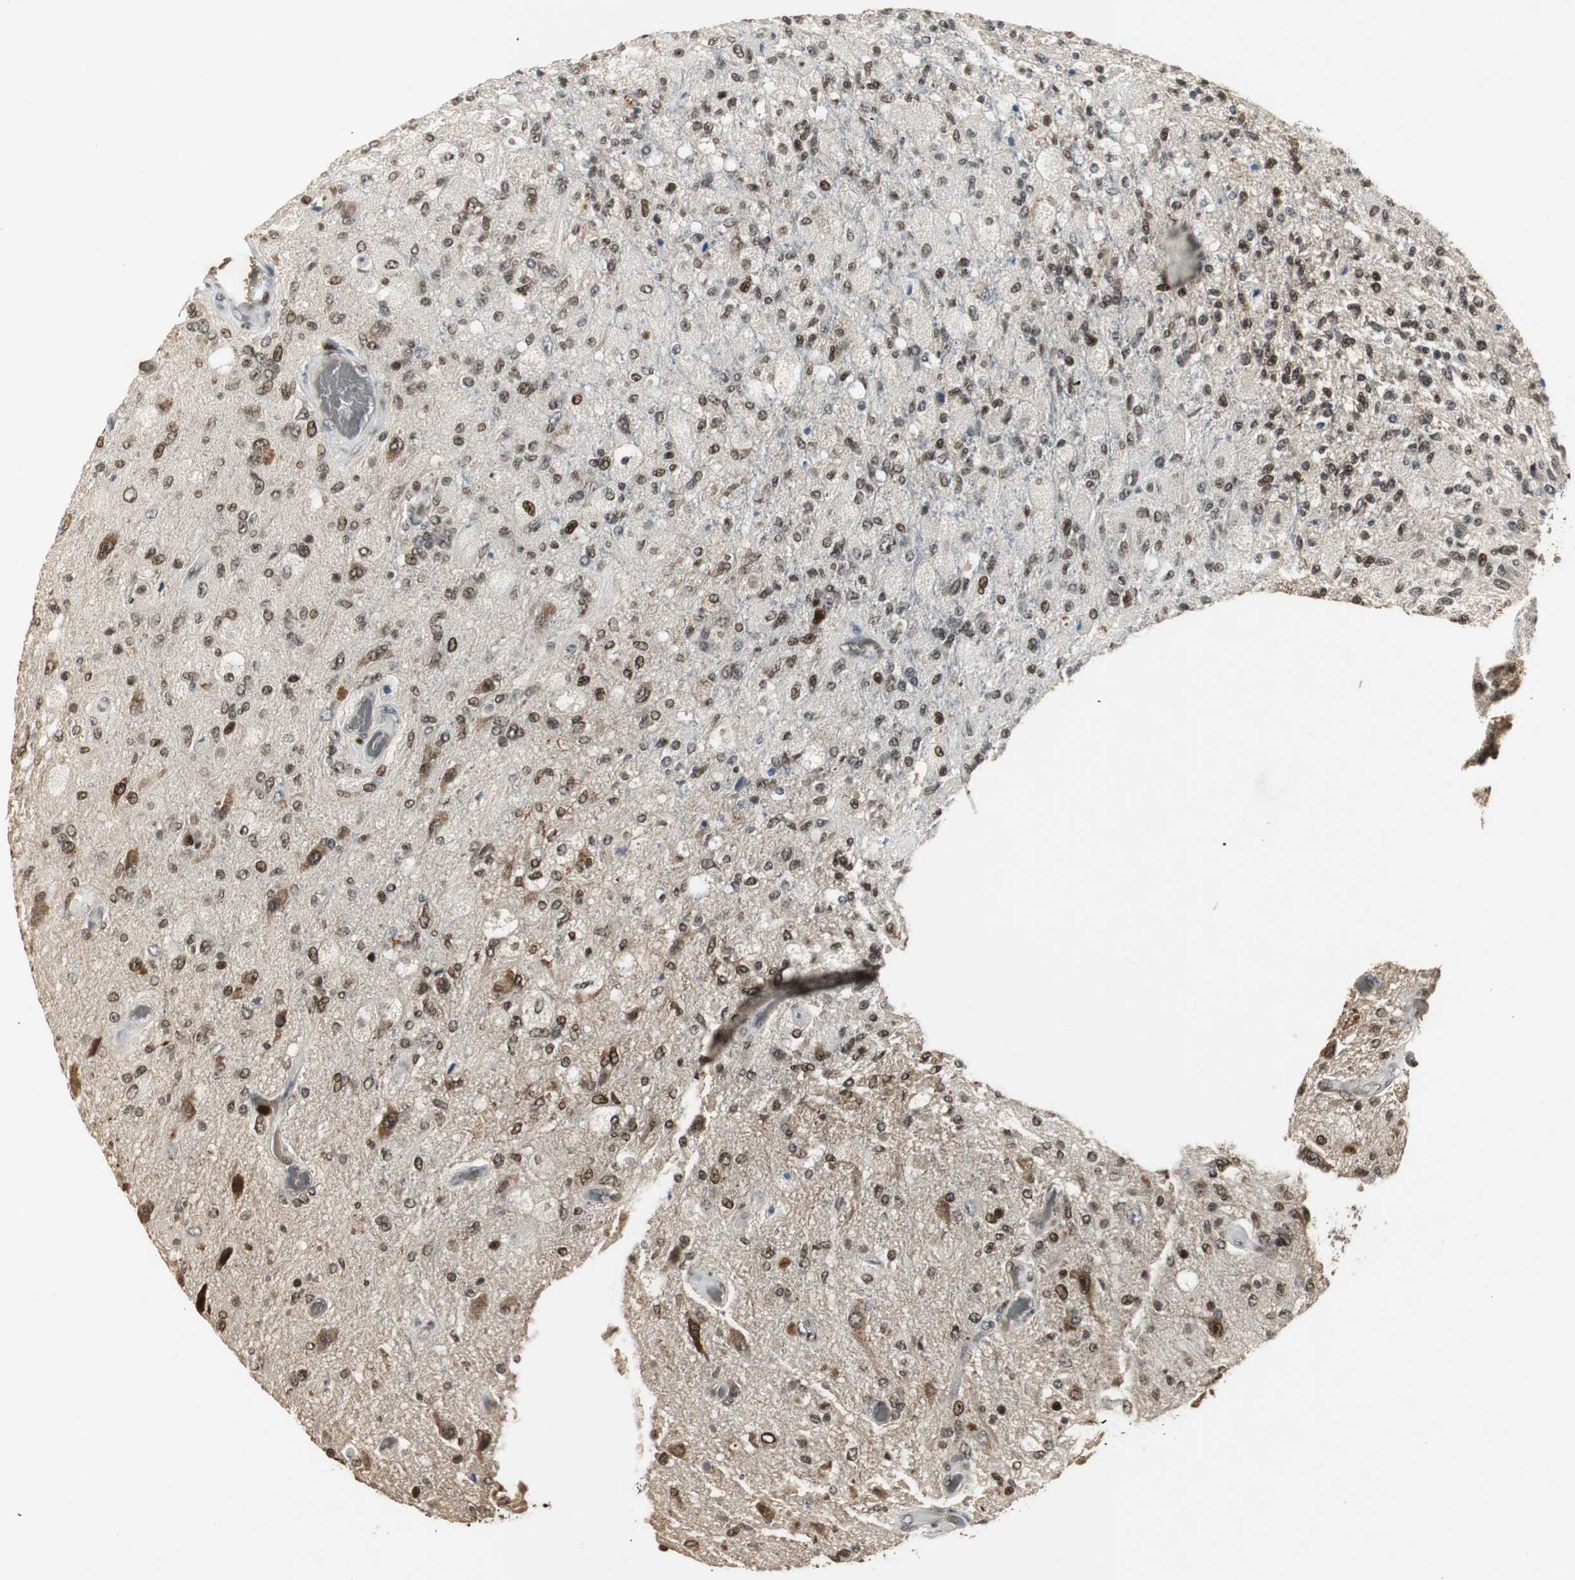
{"staining": {"intensity": "moderate", "quantity": ">75%", "location": "cytoplasmic/membranous,nuclear"}, "tissue": "glioma", "cell_type": "Tumor cells", "image_type": "cancer", "snomed": [{"axis": "morphology", "description": "Normal tissue, NOS"}, {"axis": "morphology", "description": "Glioma, malignant, High grade"}, {"axis": "topography", "description": "Cerebral cortex"}], "caption": "High-grade glioma (malignant) was stained to show a protein in brown. There is medium levels of moderate cytoplasmic/membranous and nuclear staining in approximately >75% of tumor cells.", "gene": "TAF5", "patient": {"sex": "male", "age": 77}}